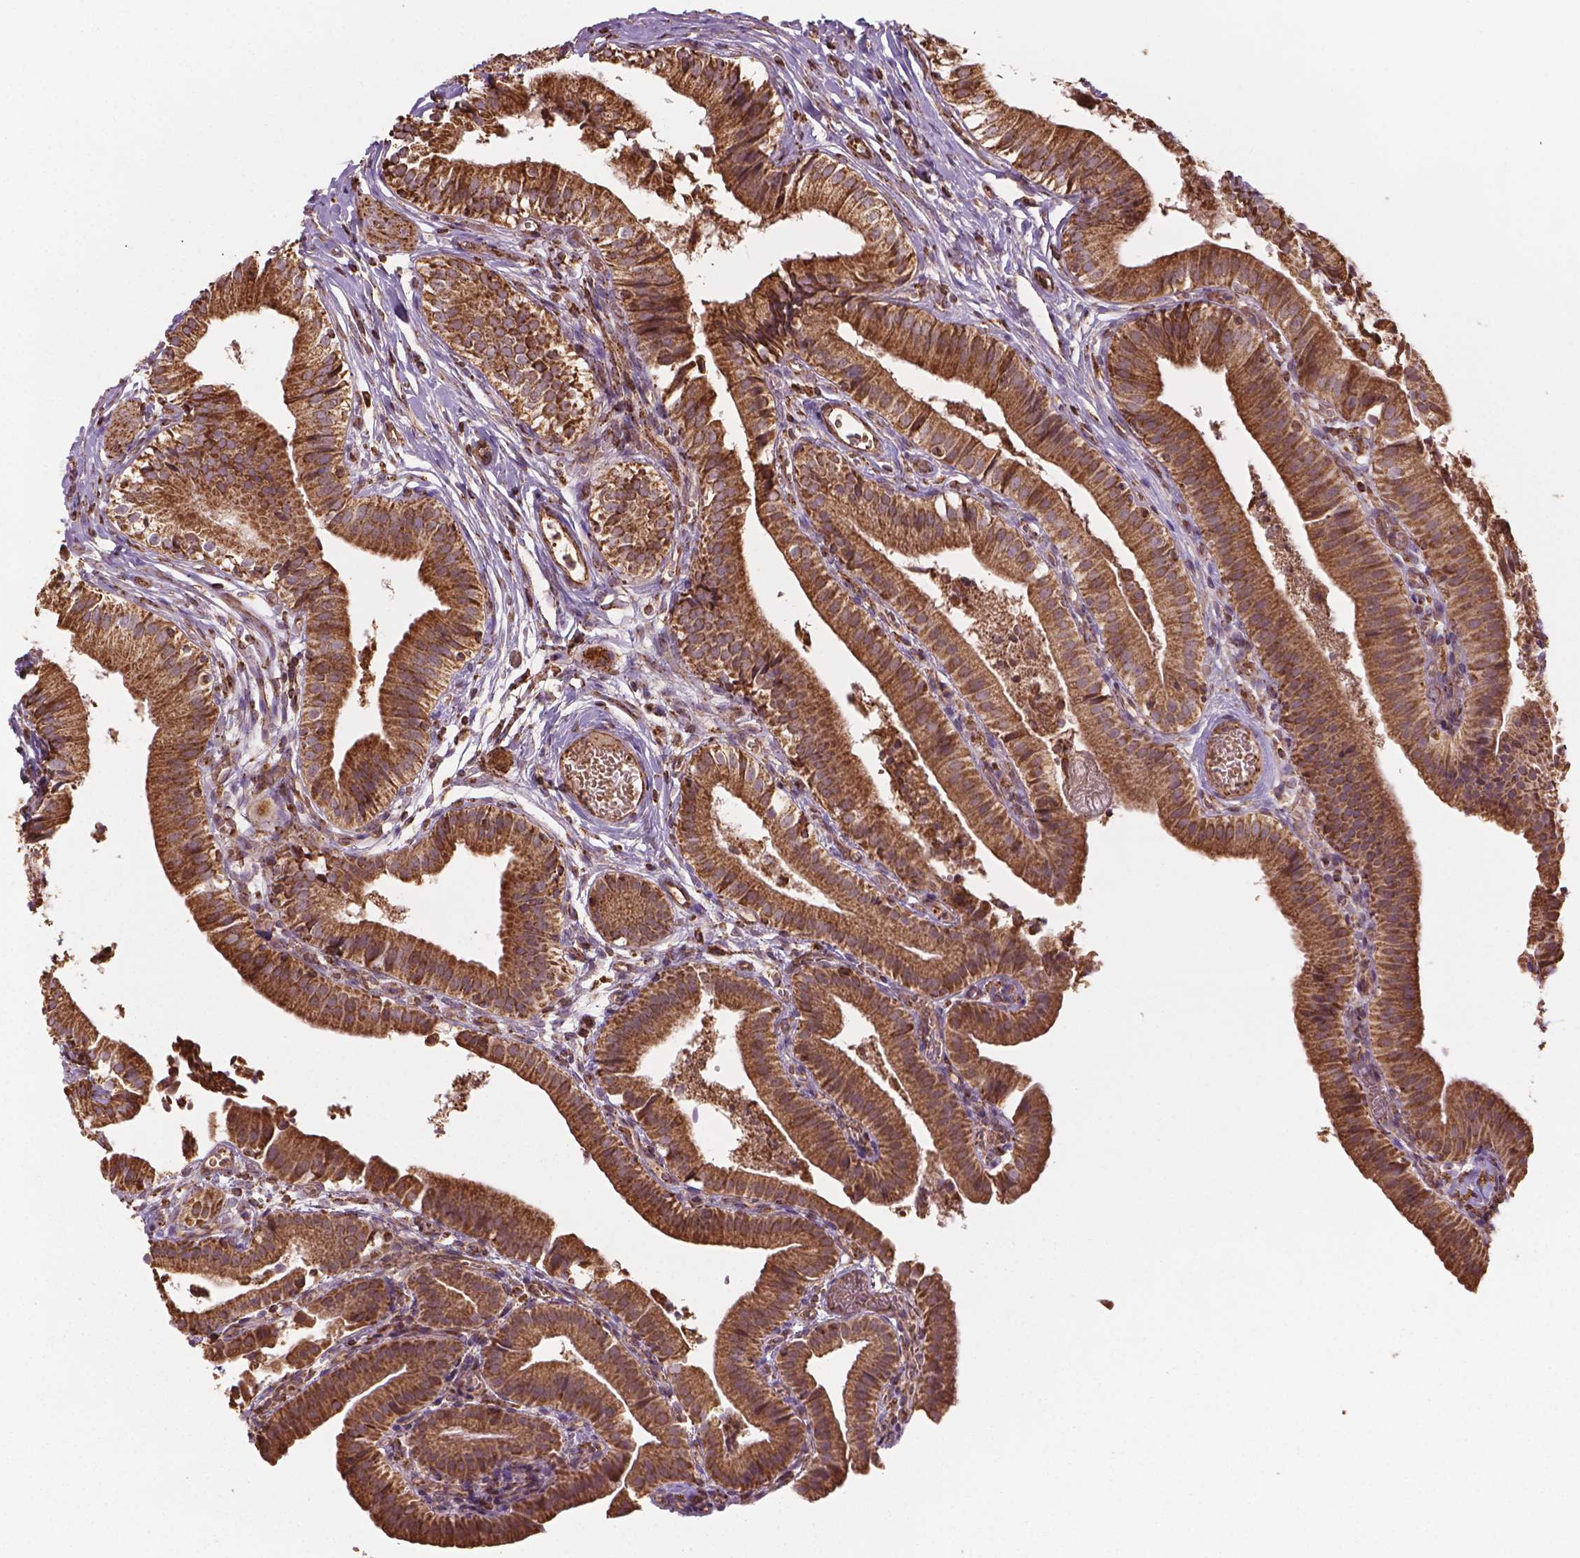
{"staining": {"intensity": "moderate", "quantity": ">75%", "location": "cytoplasmic/membranous"}, "tissue": "gallbladder", "cell_type": "Glandular cells", "image_type": "normal", "snomed": [{"axis": "morphology", "description": "Normal tissue, NOS"}, {"axis": "topography", "description": "Gallbladder"}], "caption": "Protein expression analysis of normal gallbladder shows moderate cytoplasmic/membranous positivity in about >75% of glandular cells. (DAB = brown stain, brightfield microscopy at high magnification).", "gene": "HS3ST3A1", "patient": {"sex": "female", "age": 47}}